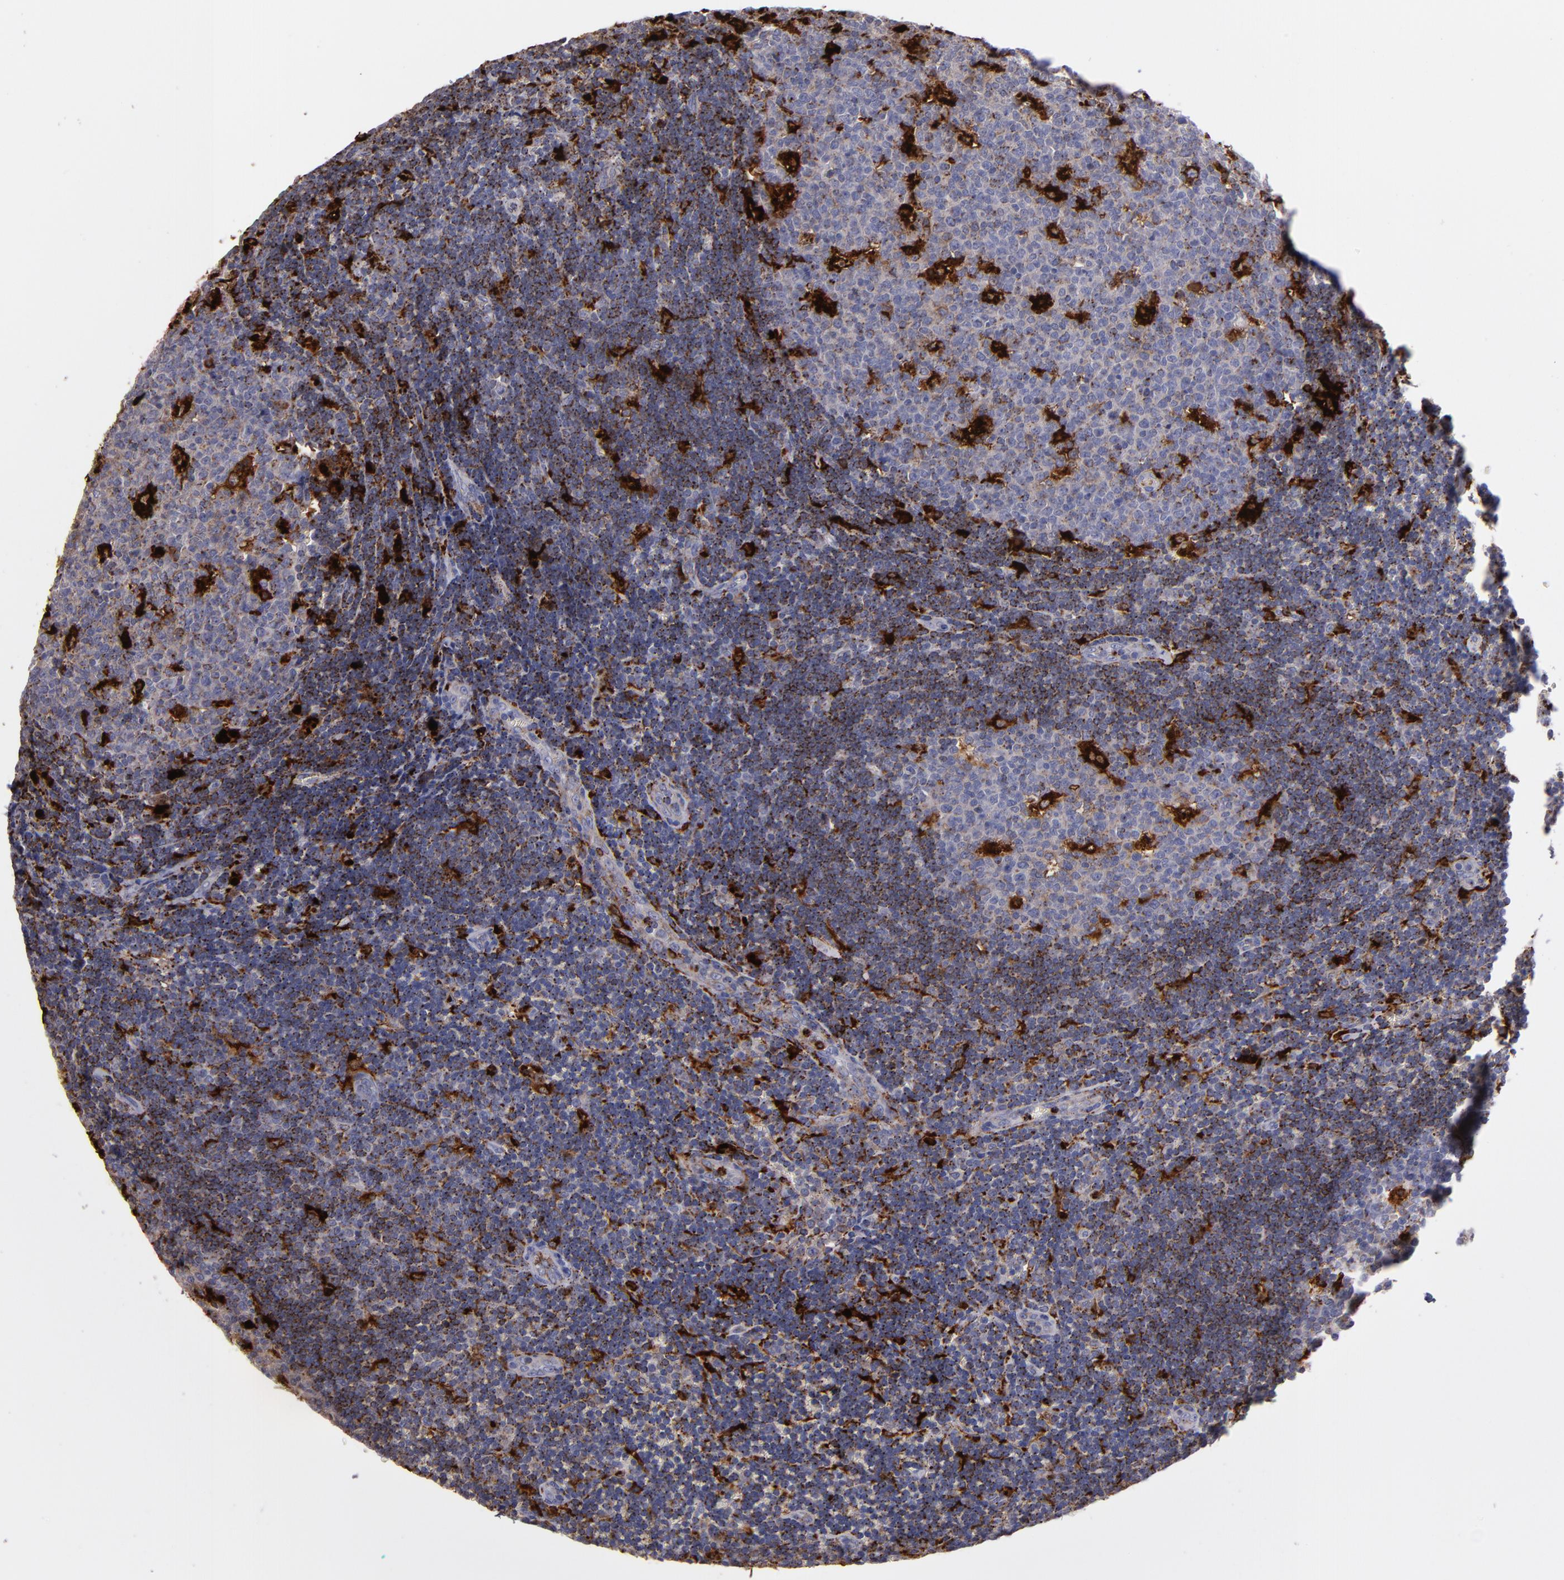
{"staining": {"intensity": "strong", "quantity": "<25%", "location": "cytoplasmic/membranous"}, "tissue": "lymph node", "cell_type": "Germinal center cells", "image_type": "normal", "snomed": [{"axis": "morphology", "description": "Normal tissue, NOS"}, {"axis": "topography", "description": "Lymph node"}, {"axis": "topography", "description": "Salivary gland"}], "caption": "Lymph node stained with a protein marker reveals strong staining in germinal center cells.", "gene": "CTSS", "patient": {"sex": "male", "age": 8}}